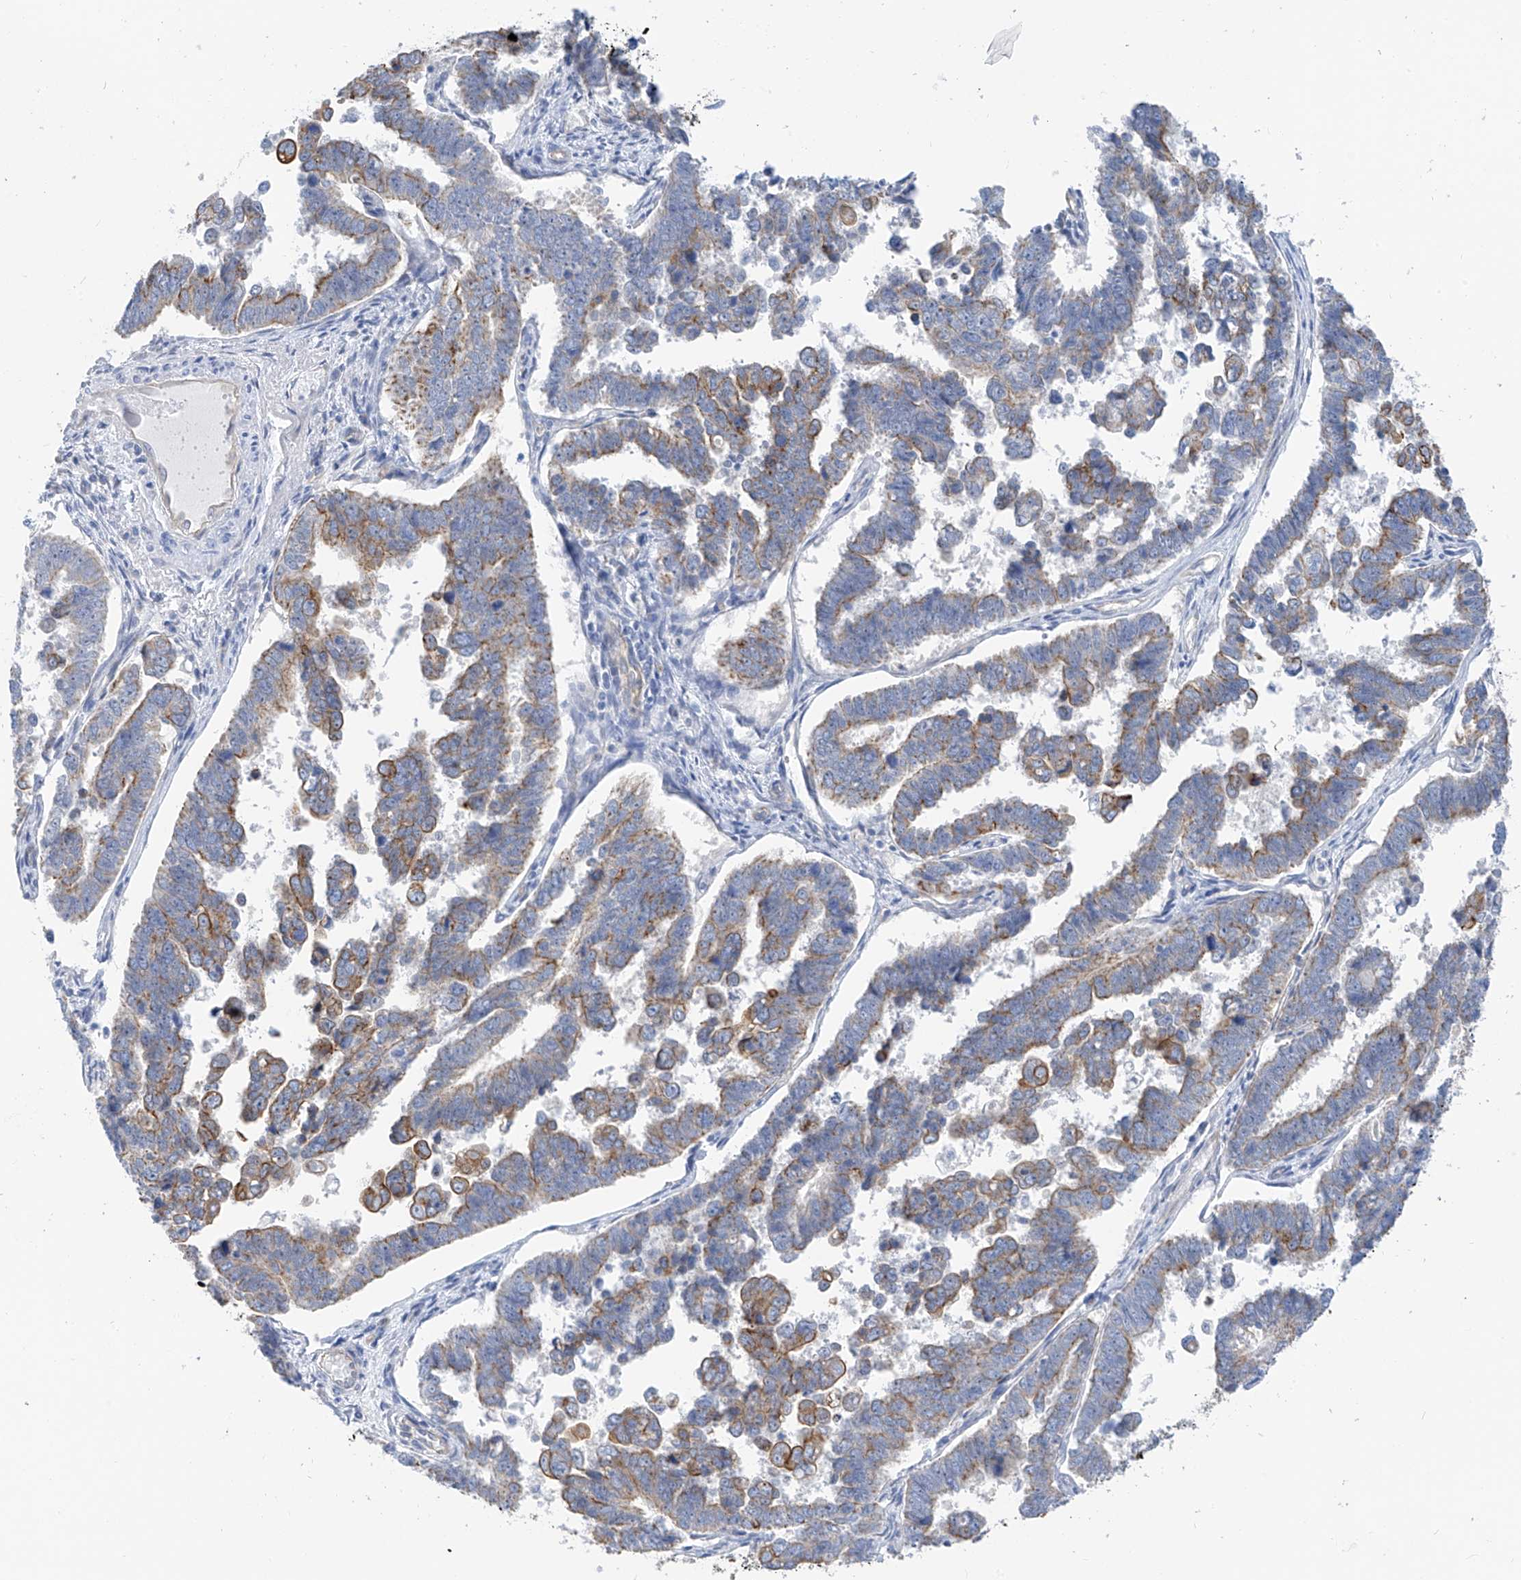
{"staining": {"intensity": "moderate", "quantity": "<25%", "location": "cytoplasmic/membranous"}, "tissue": "endometrial cancer", "cell_type": "Tumor cells", "image_type": "cancer", "snomed": [{"axis": "morphology", "description": "Adenocarcinoma, NOS"}, {"axis": "topography", "description": "Endometrium"}], "caption": "A micrograph showing moderate cytoplasmic/membranous staining in about <25% of tumor cells in adenocarcinoma (endometrial), as visualized by brown immunohistochemical staining.", "gene": "PIK3C2B", "patient": {"sex": "female", "age": 75}}